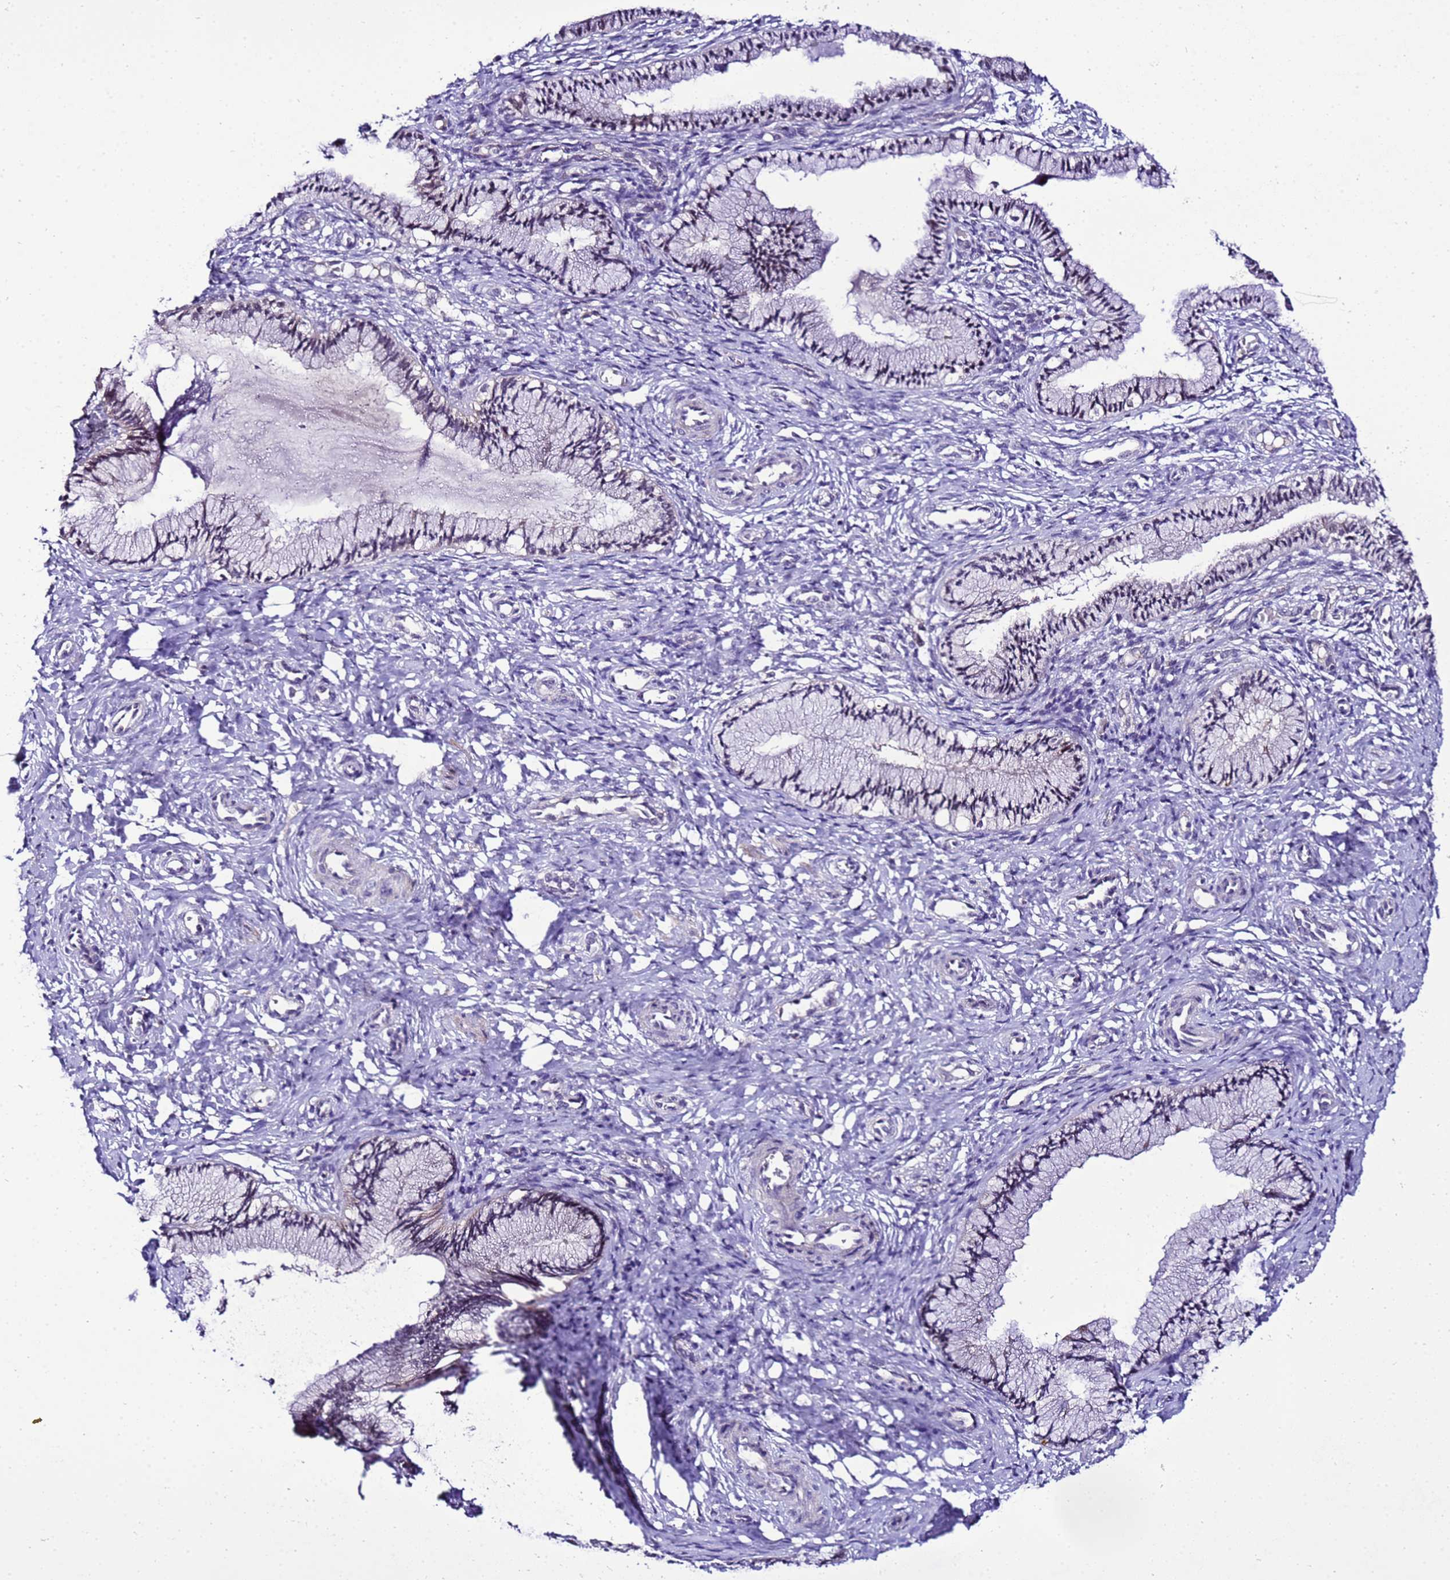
{"staining": {"intensity": "negative", "quantity": "none", "location": "none"}, "tissue": "cervix", "cell_type": "Glandular cells", "image_type": "normal", "snomed": [{"axis": "morphology", "description": "Normal tissue, NOS"}, {"axis": "topography", "description": "Cervix"}], "caption": "Micrograph shows no significant protein positivity in glandular cells of unremarkable cervix.", "gene": "C19orf47", "patient": {"sex": "female", "age": 27}}